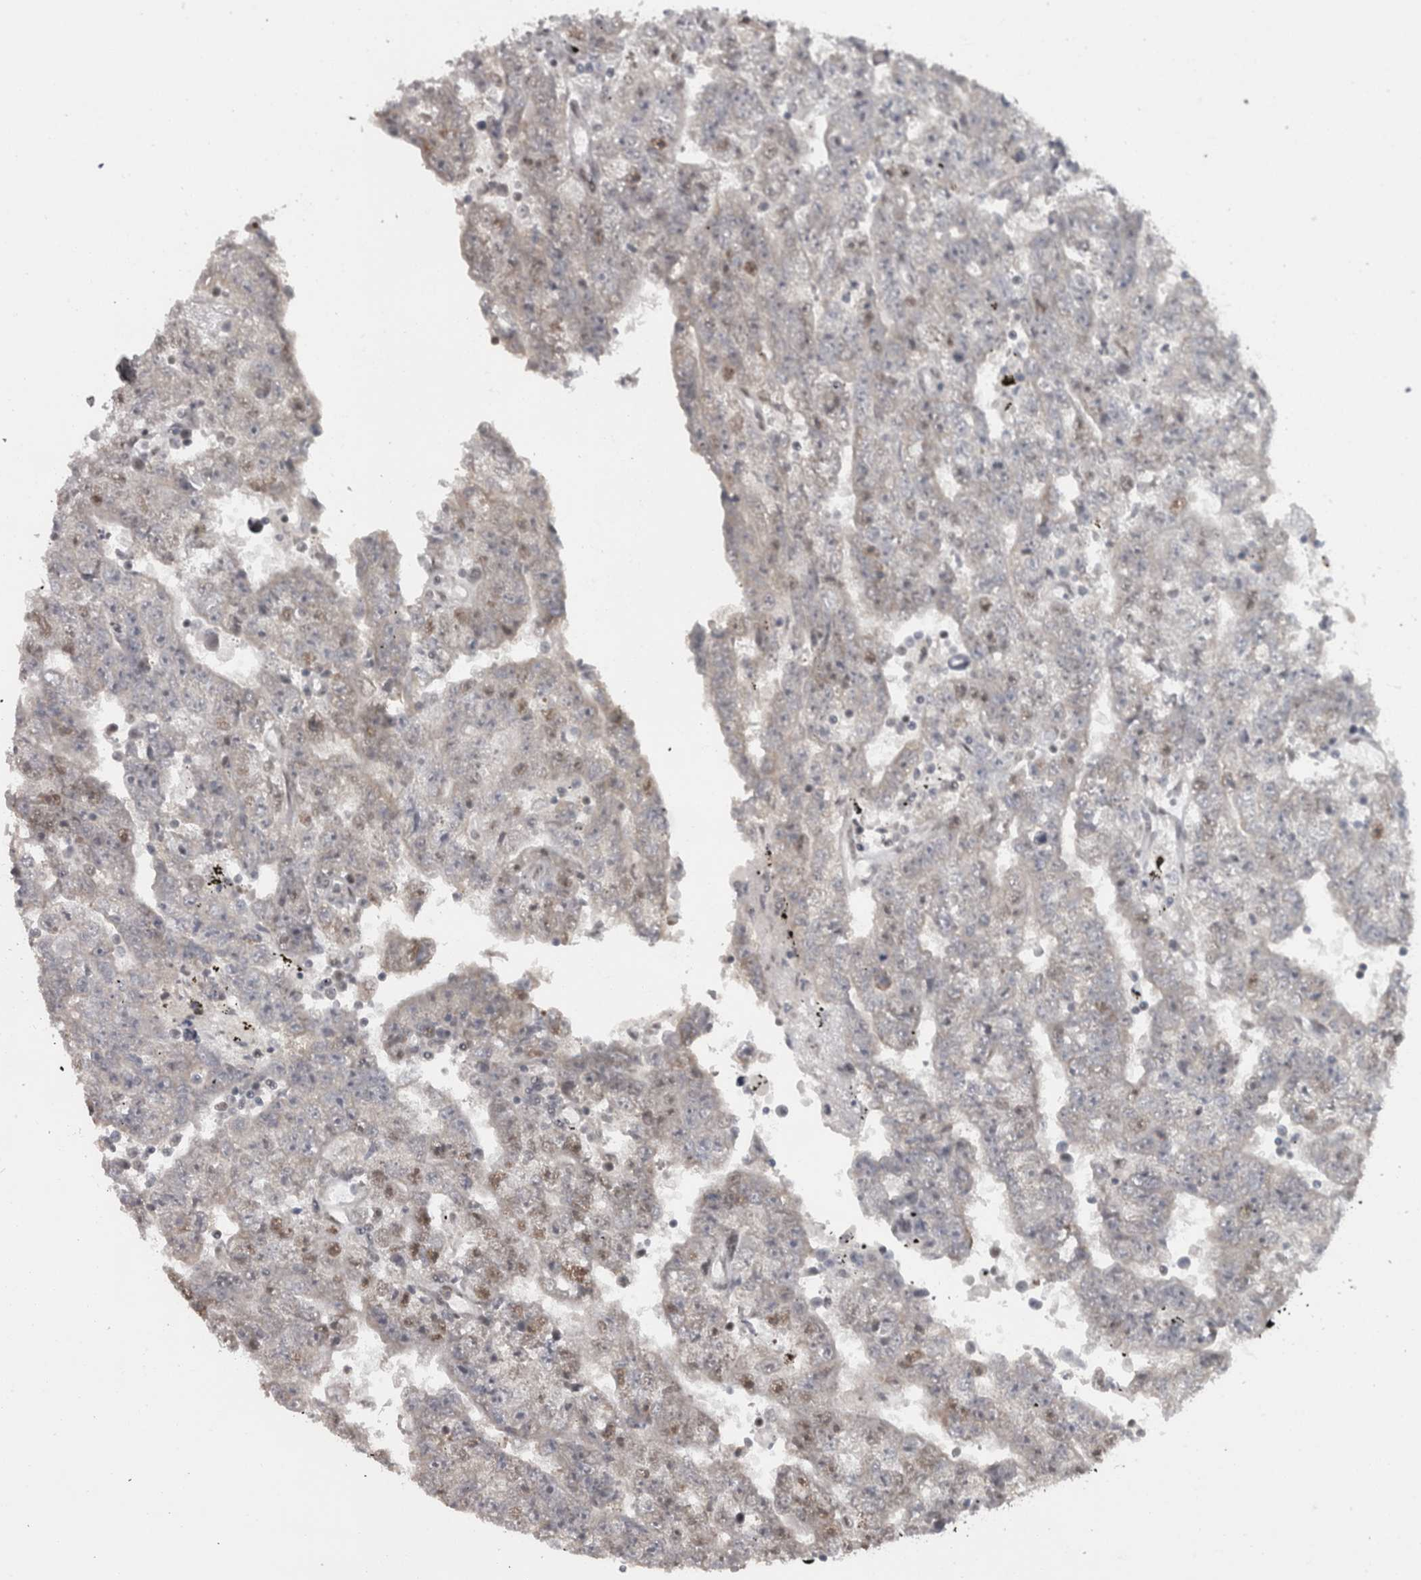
{"staining": {"intensity": "moderate", "quantity": "<25%", "location": "nuclear"}, "tissue": "testis cancer", "cell_type": "Tumor cells", "image_type": "cancer", "snomed": [{"axis": "morphology", "description": "Carcinoma, Embryonal, NOS"}, {"axis": "topography", "description": "Testis"}], "caption": "Immunohistochemistry (IHC) (DAB (3,3'-diaminobenzidine)) staining of human testis cancer exhibits moderate nuclear protein positivity in about <25% of tumor cells.", "gene": "MICU3", "patient": {"sex": "male", "age": 25}}